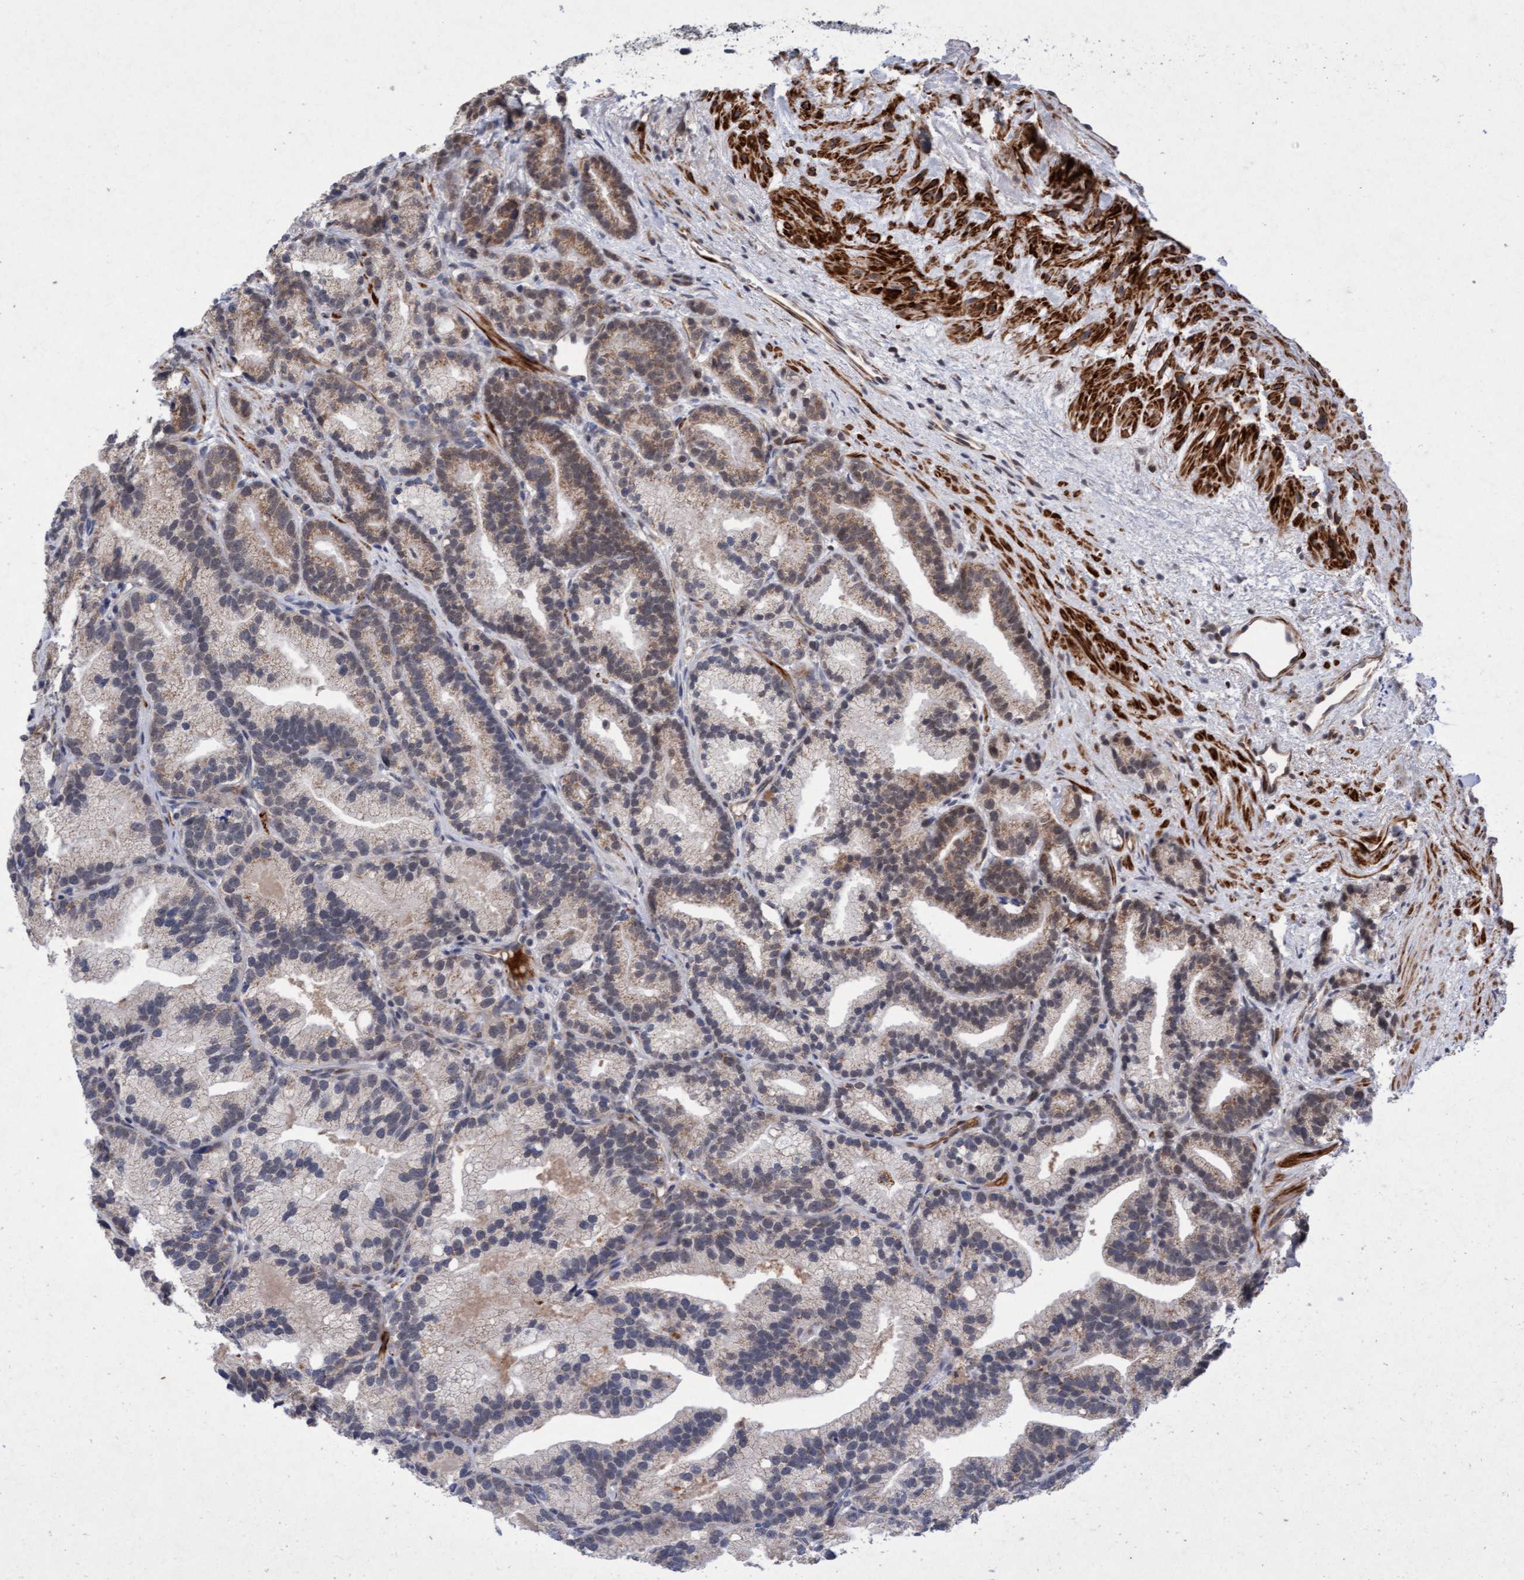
{"staining": {"intensity": "weak", "quantity": "25%-75%", "location": "cytoplasmic/membranous"}, "tissue": "prostate cancer", "cell_type": "Tumor cells", "image_type": "cancer", "snomed": [{"axis": "morphology", "description": "Adenocarcinoma, Low grade"}, {"axis": "topography", "description": "Prostate"}], "caption": "IHC of human adenocarcinoma (low-grade) (prostate) displays low levels of weak cytoplasmic/membranous expression in approximately 25%-75% of tumor cells. The protein is stained brown, and the nuclei are stained in blue (DAB (3,3'-diaminobenzidine) IHC with brightfield microscopy, high magnification).", "gene": "TMEM70", "patient": {"sex": "male", "age": 89}}